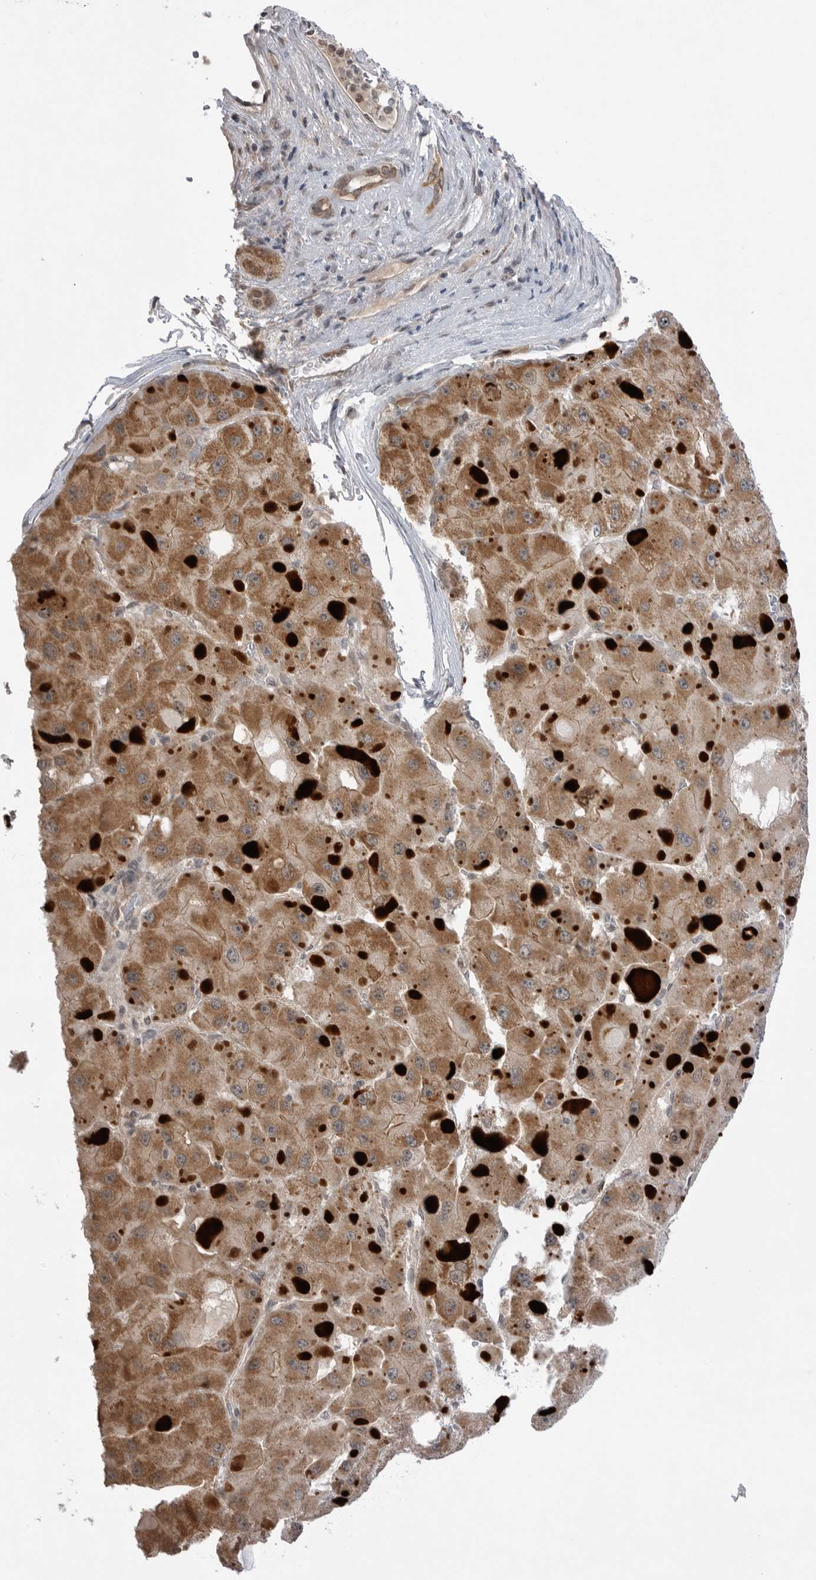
{"staining": {"intensity": "moderate", "quantity": ">75%", "location": "cytoplasmic/membranous"}, "tissue": "liver cancer", "cell_type": "Tumor cells", "image_type": "cancer", "snomed": [{"axis": "morphology", "description": "Carcinoma, Hepatocellular, NOS"}, {"axis": "topography", "description": "Liver"}], "caption": "Protein staining of liver cancer (hepatocellular carcinoma) tissue shows moderate cytoplasmic/membranous positivity in approximately >75% of tumor cells. The staining was performed using DAB to visualize the protein expression in brown, while the nuclei were stained in blue with hematoxylin (Magnification: 20x).", "gene": "NTAQ1", "patient": {"sex": "female", "age": 73}}